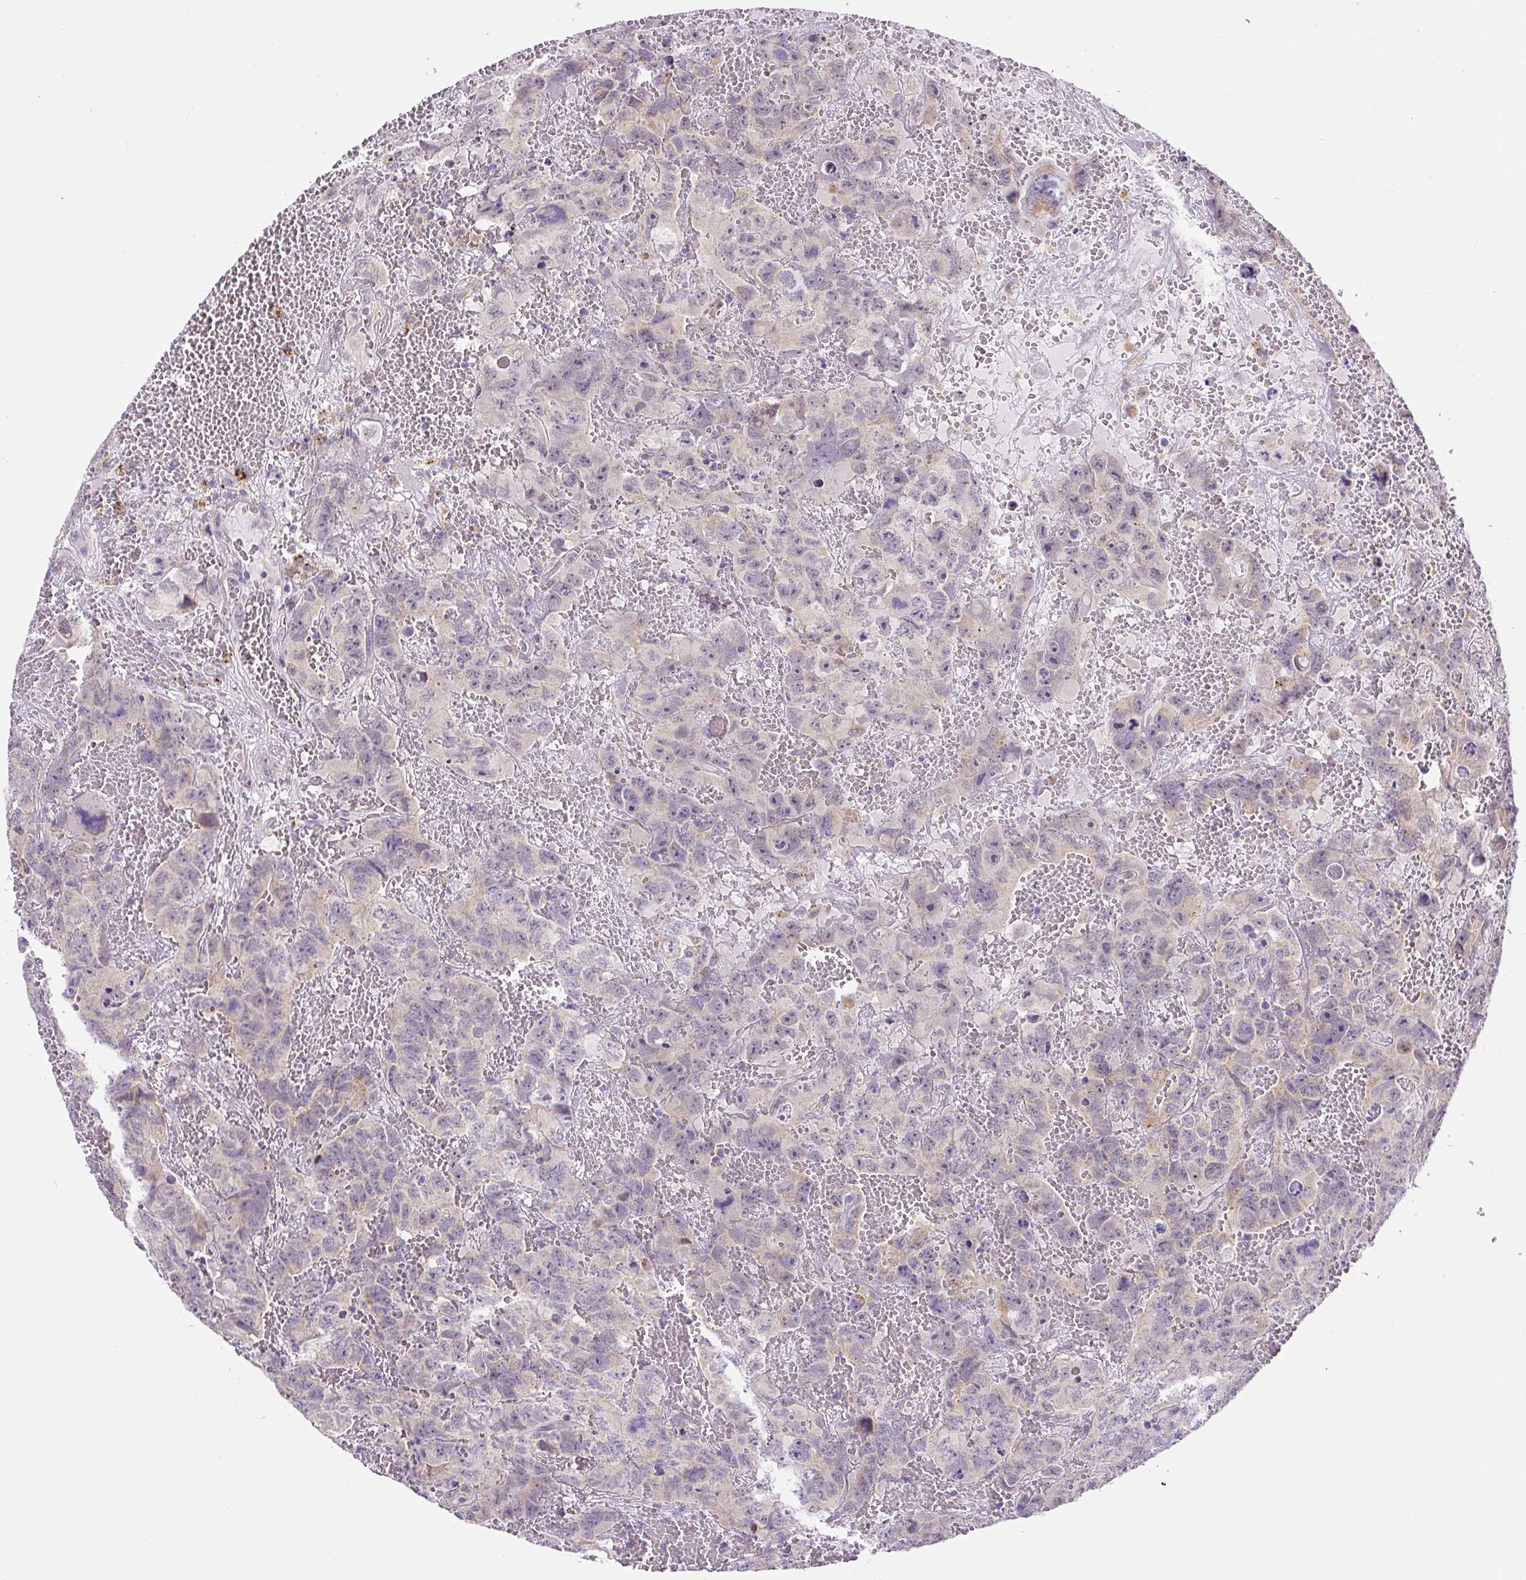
{"staining": {"intensity": "negative", "quantity": "none", "location": "none"}, "tissue": "testis cancer", "cell_type": "Tumor cells", "image_type": "cancer", "snomed": [{"axis": "morphology", "description": "Carcinoma, Embryonal, NOS"}, {"axis": "topography", "description": "Testis"}], "caption": "This is an IHC image of human testis embryonal carcinoma. There is no positivity in tumor cells.", "gene": "PLA2G4A", "patient": {"sex": "male", "age": 45}}